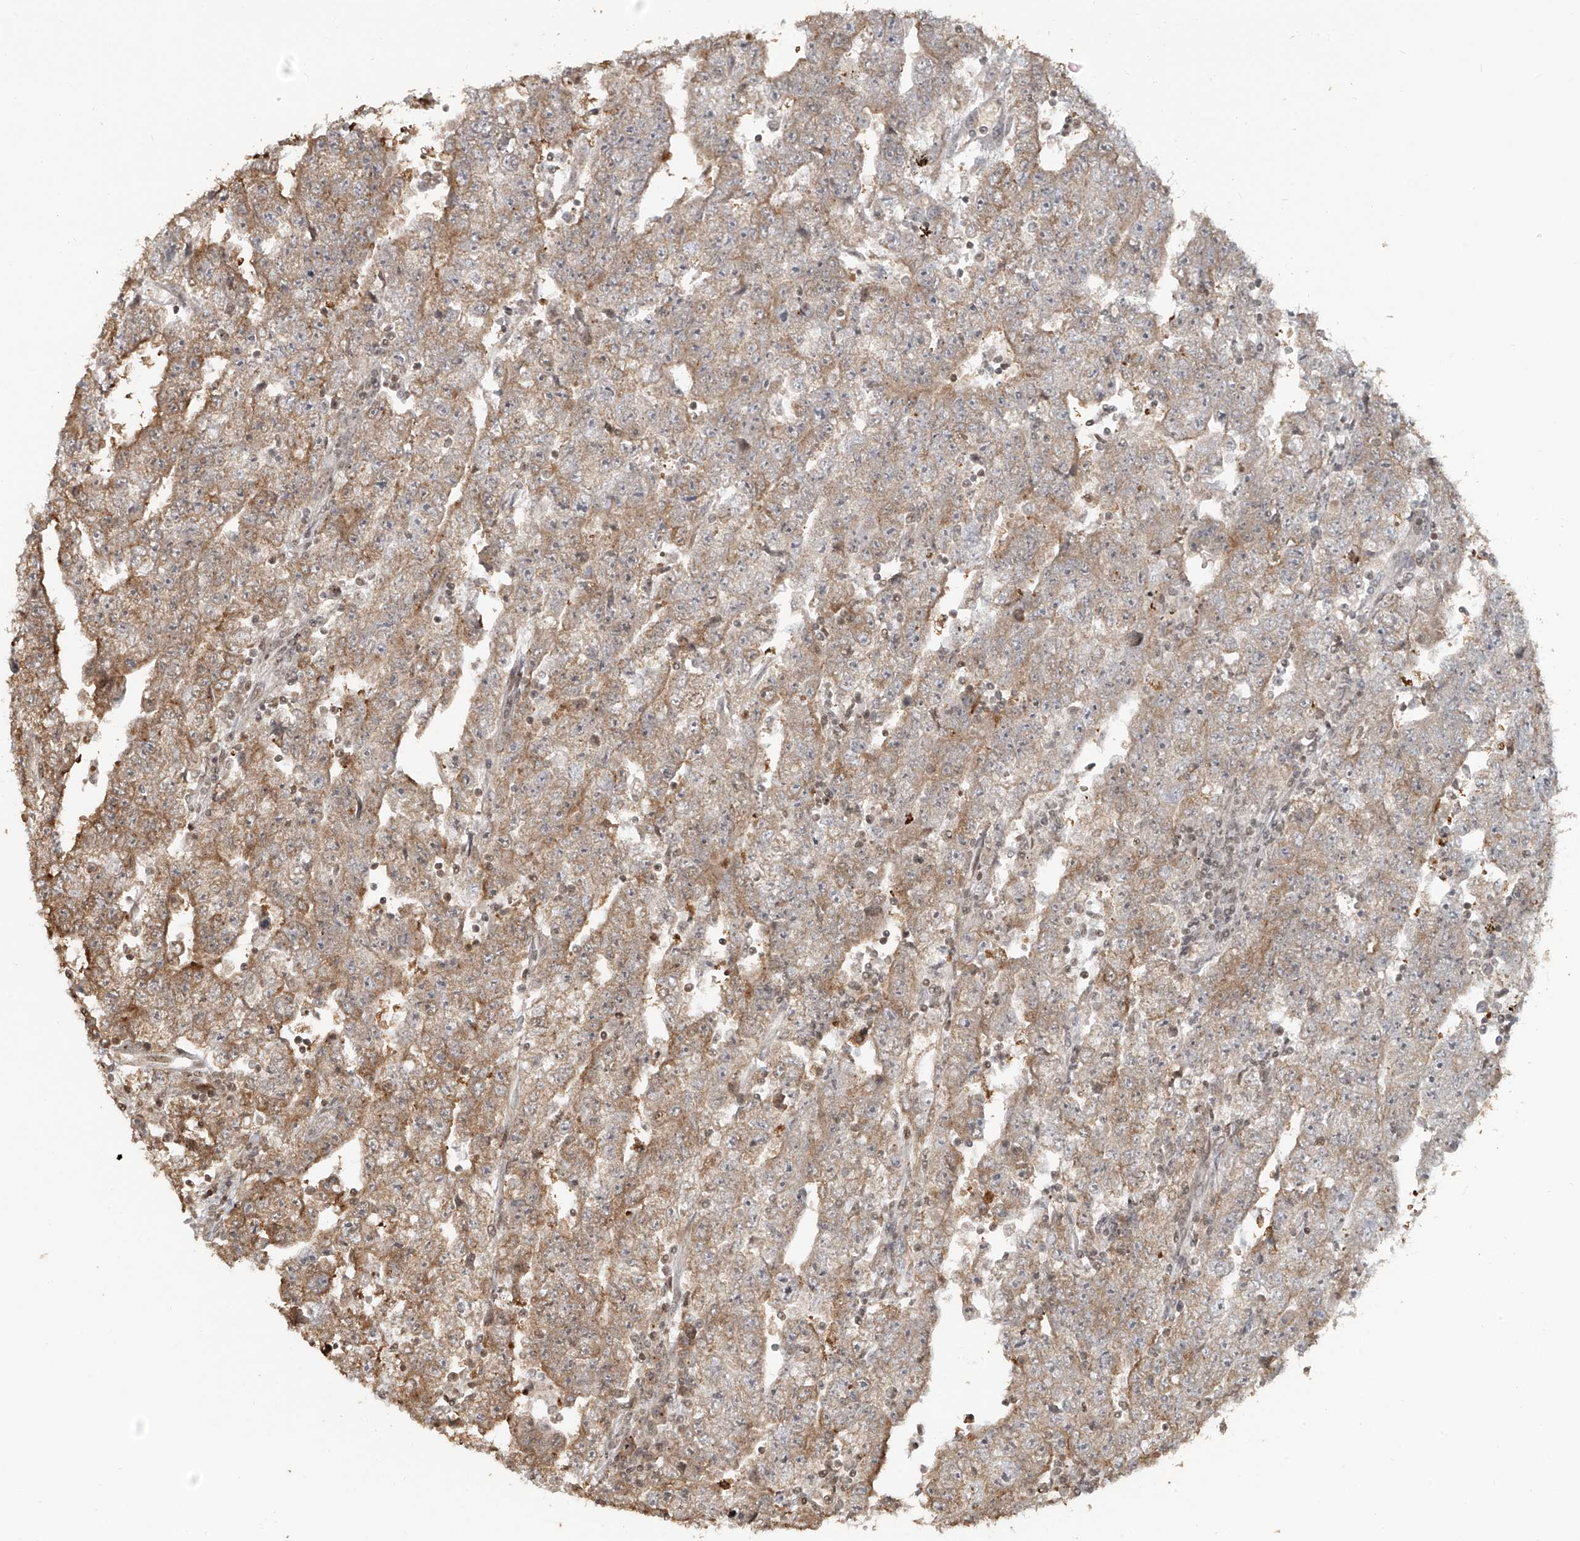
{"staining": {"intensity": "moderate", "quantity": "25%-75%", "location": "cytoplasmic/membranous"}, "tissue": "testis cancer", "cell_type": "Tumor cells", "image_type": "cancer", "snomed": [{"axis": "morphology", "description": "Carcinoma, Embryonal, NOS"}, {"axis": "topography", "description": "Testis"}], "caption": "The immunohistochemical stain highlights moderate cytoplasmic/membranous positivity in tumor cells of embryonal carcinoma (testis) tissue. The staining is performed using DAB (3,3'-diaminobenzidine) brown chromogen to label protein expression. The nuclei are counter-stained blue using hematoxylin.", "gene": "VMP1", "patient": {"sex": "male", "age": 25}}